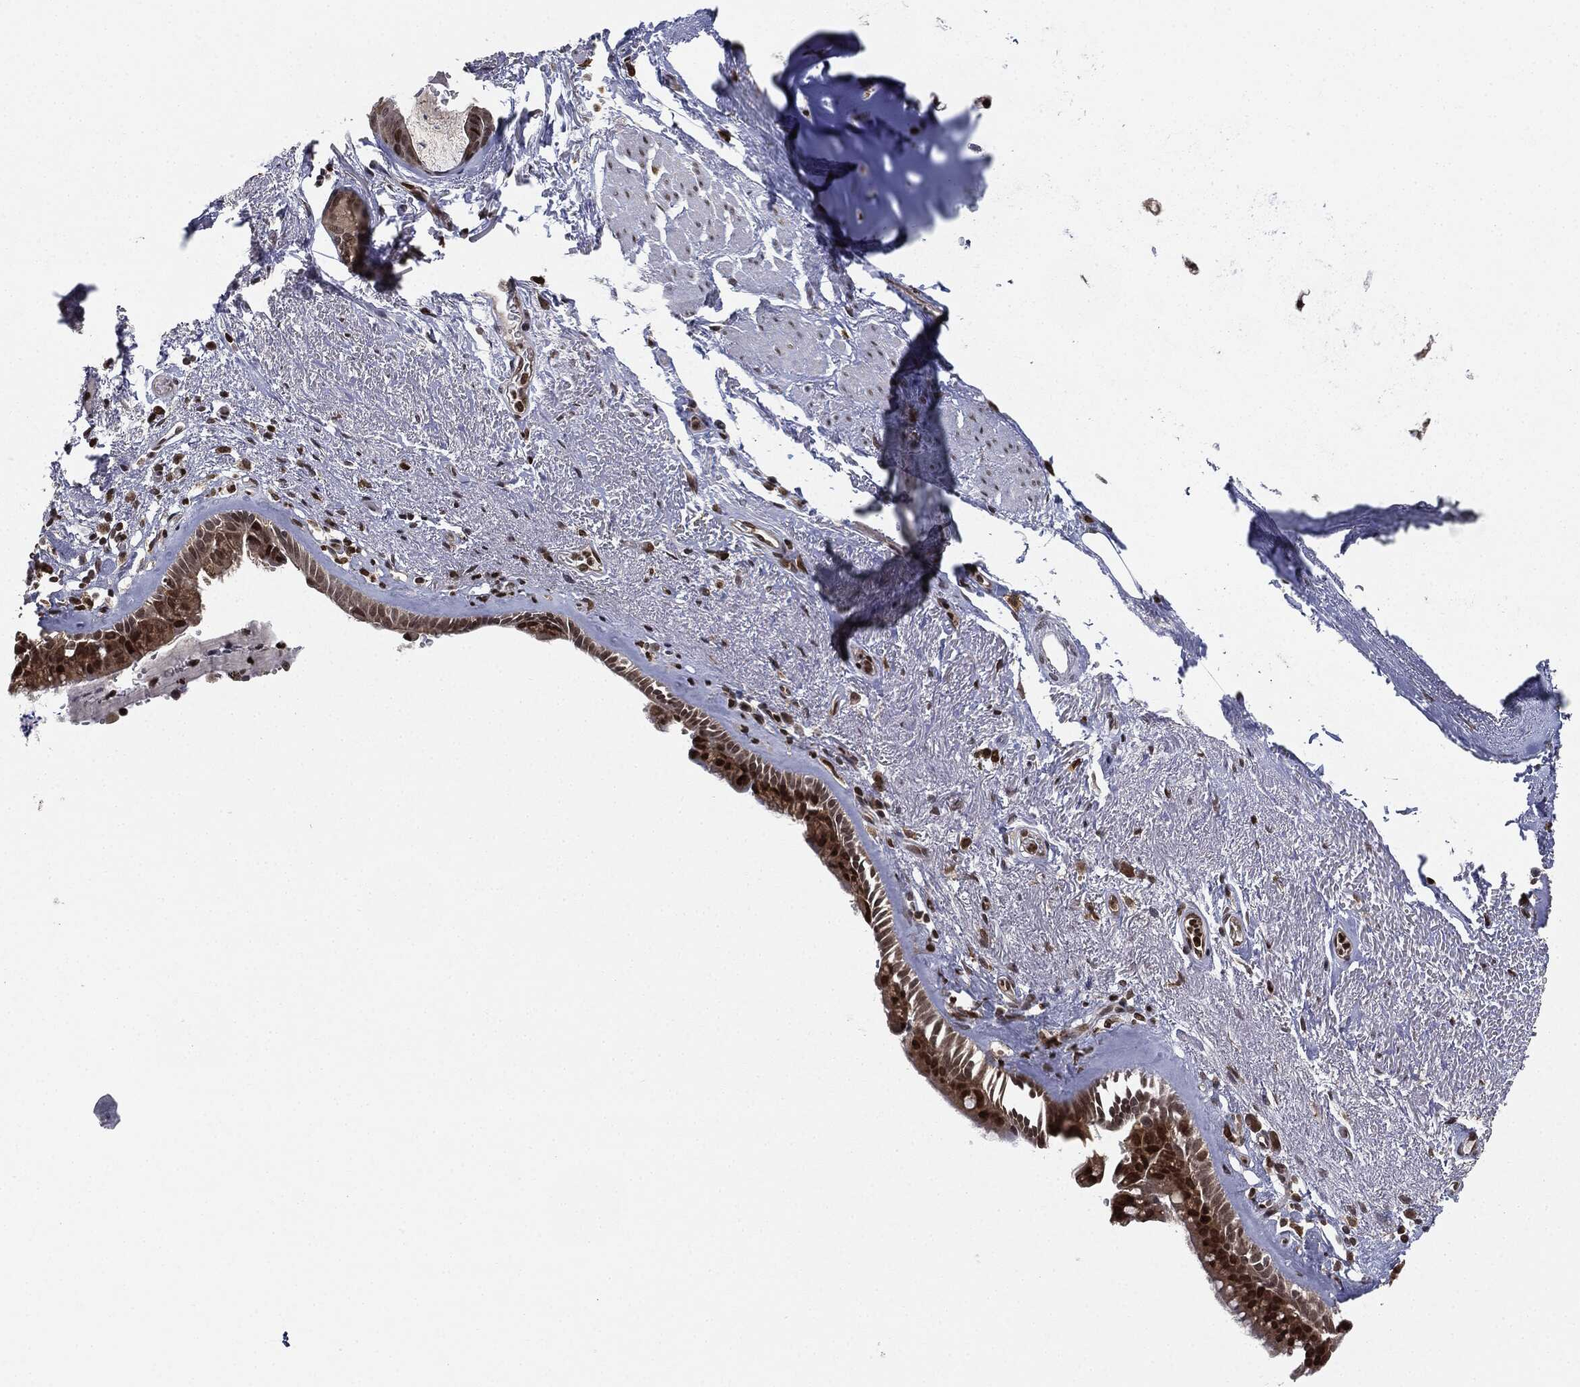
{"staining": {"intensity": "strong", "quantity": ">75%", "location": "cytoplasmic/membranous,nuclear"}, "tissue": "bronchus", "cell_type": "Respiratory epithelial cells", "image_type": "normal", "snomed": [{"axis": "morphology", "description": "Normal tissue, NOS"}, {"axis": "topography", "description": "Bronchus"}], "caption": "Immunohistochemical staining of benign bronchus displays >75% levels of strong cytoplasmic/membranous,nuclear protein expression in approximately >75% of respiratory epithelial cells.", "gene": "TBC1D22A", "patient": {"sex": "male", "age": 82}}